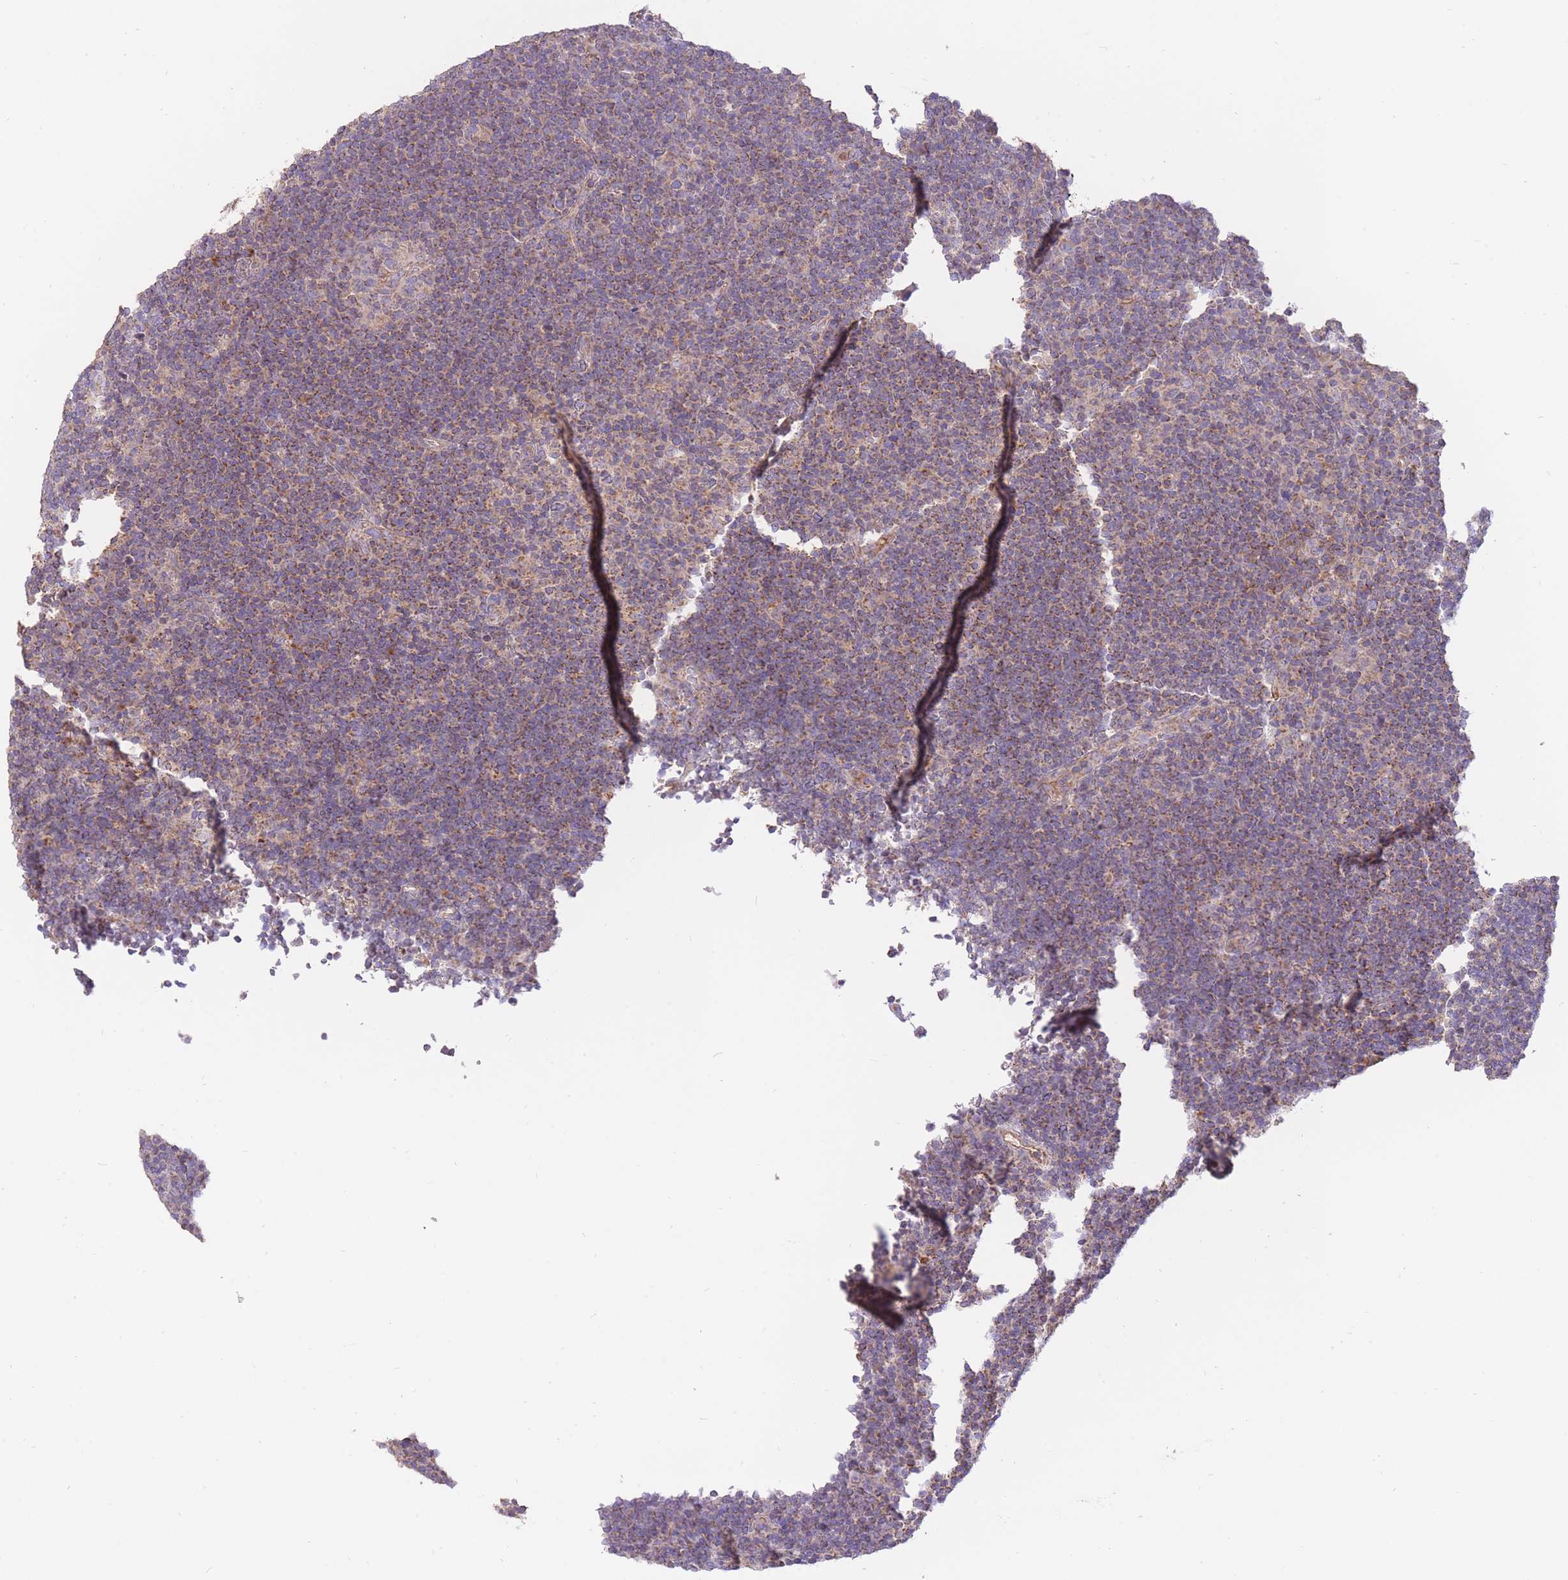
{"staining": {"intensity": "negative", "quantity": "none", "location": "none"}, "tissue": "lymphoma", "cell_type": "Tumor cells", "image_type": "cancer", "snomed": [{"axis": "morphology", "description": "Hodgkin's disease, NOS"}, {"axis": "topography", "description": "Lymph node"}], "caption": "This is an IHC micrograph of human Hodgkin's disease. There is no staining in tumor cells.", "gene": "PREP", "patient": {"sex": "female", "age": 57}}